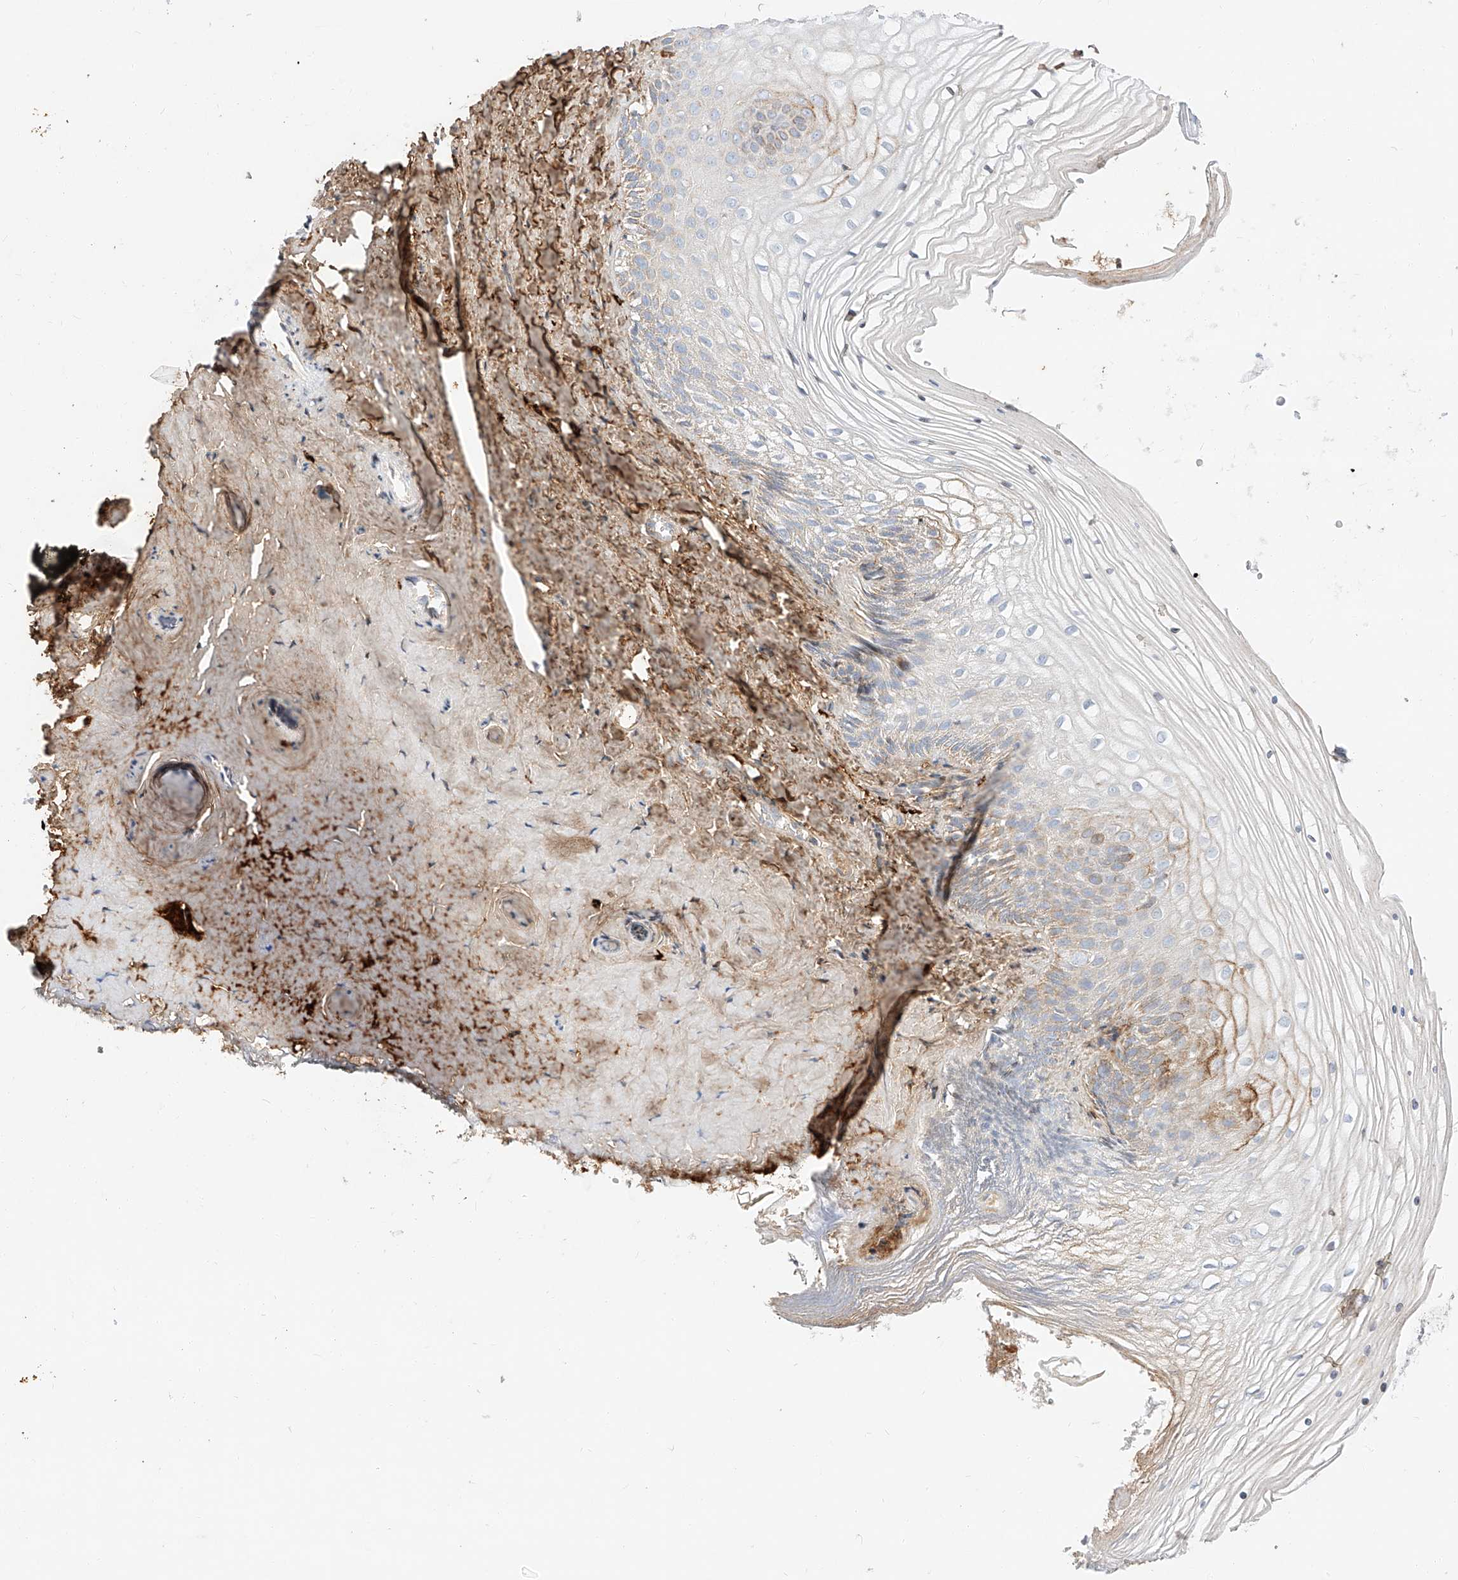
{"staining": {"intensity": "moderate", "quantity": "<25%", "location": "cytoplasmic/membranous"}, "tissue": "vagina", "cell_type": "Squamous epithelial cells", "image_type": "normal", "snomed": [{"axis": "morphology", "description": "Normal tissue, NOS"}, {"axis": "topography", "description": "Vagina"}, {"axis": "topography", "description": "Cervix"}], "caption": "Squamous epithelial cells display moderate cytoplasmic/membranous positivity in approximately <25% of cells in unremarkable vagina. The staining was performed using DAB to visualize the protein expression in brown, while the nuclei were stained in blue with hematoxylin (Magnification: 20x).", "gene": "OSGEPL1", "patient": {"sex": "female", "age": 40}}